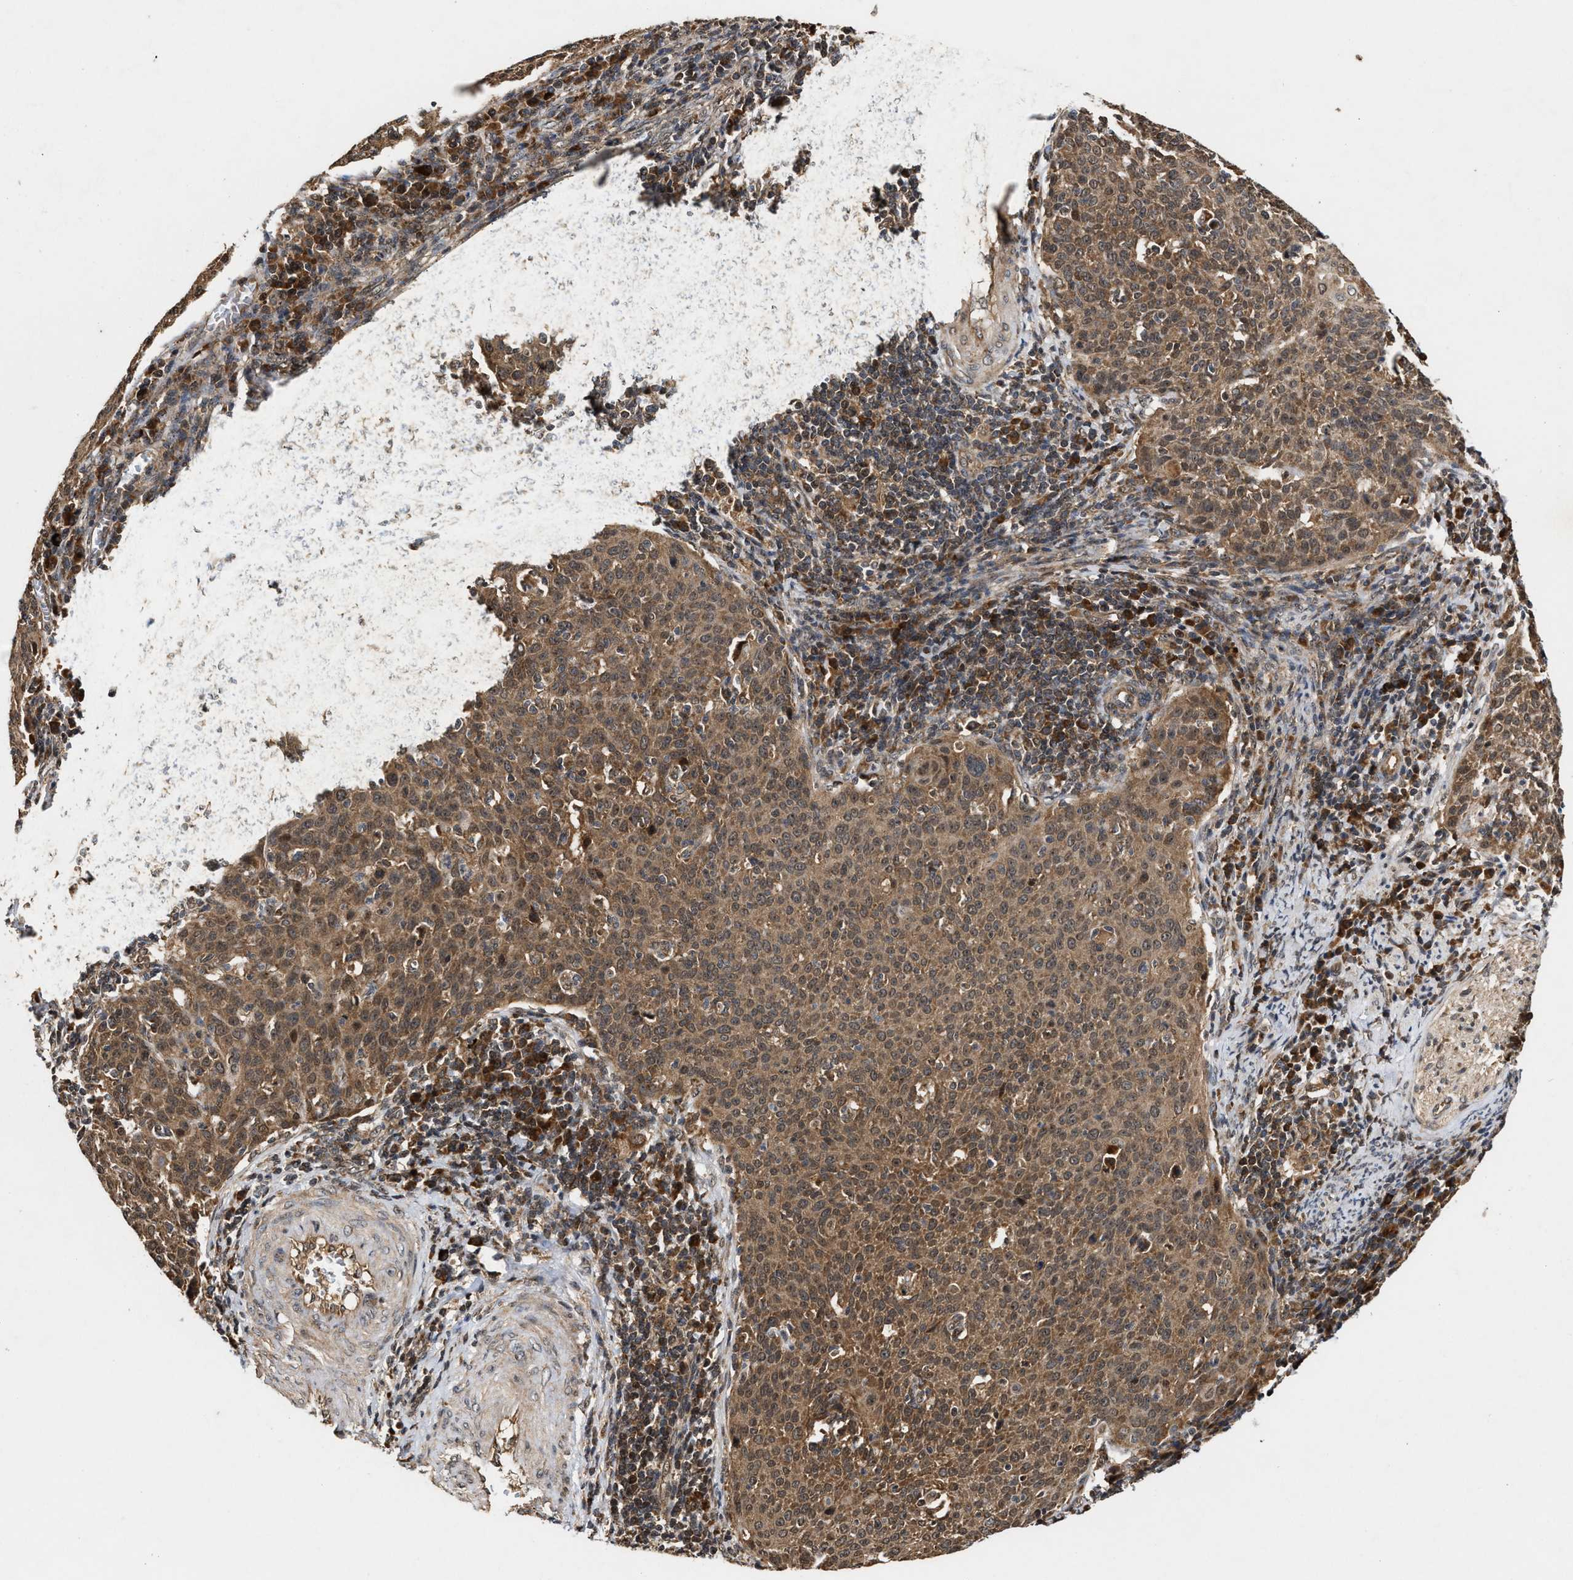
{"staining": {"intensity": "moderate", "quantity": ">75%", "location": "cytoplasmic/membranous"}, "tissue": "cervical cancer", "cell_type": "Tumor cells", "image_type": "cancer", "snomed": [{"axis": "morphology", "description": "Squamous cell carcinoma, NOS"}, {"axis": "topography", "description": "Cervix"}], "caption": "A high-resolution photomicrograph shows immunohistochemistry staining of squamous cell carcinoma (cervical), which displays moderate cytoplasmic/membranous staining in approximately >75% of tumor cells.", "gene": "CFLAR", "patient": {"sex": "female", "age": 38}}